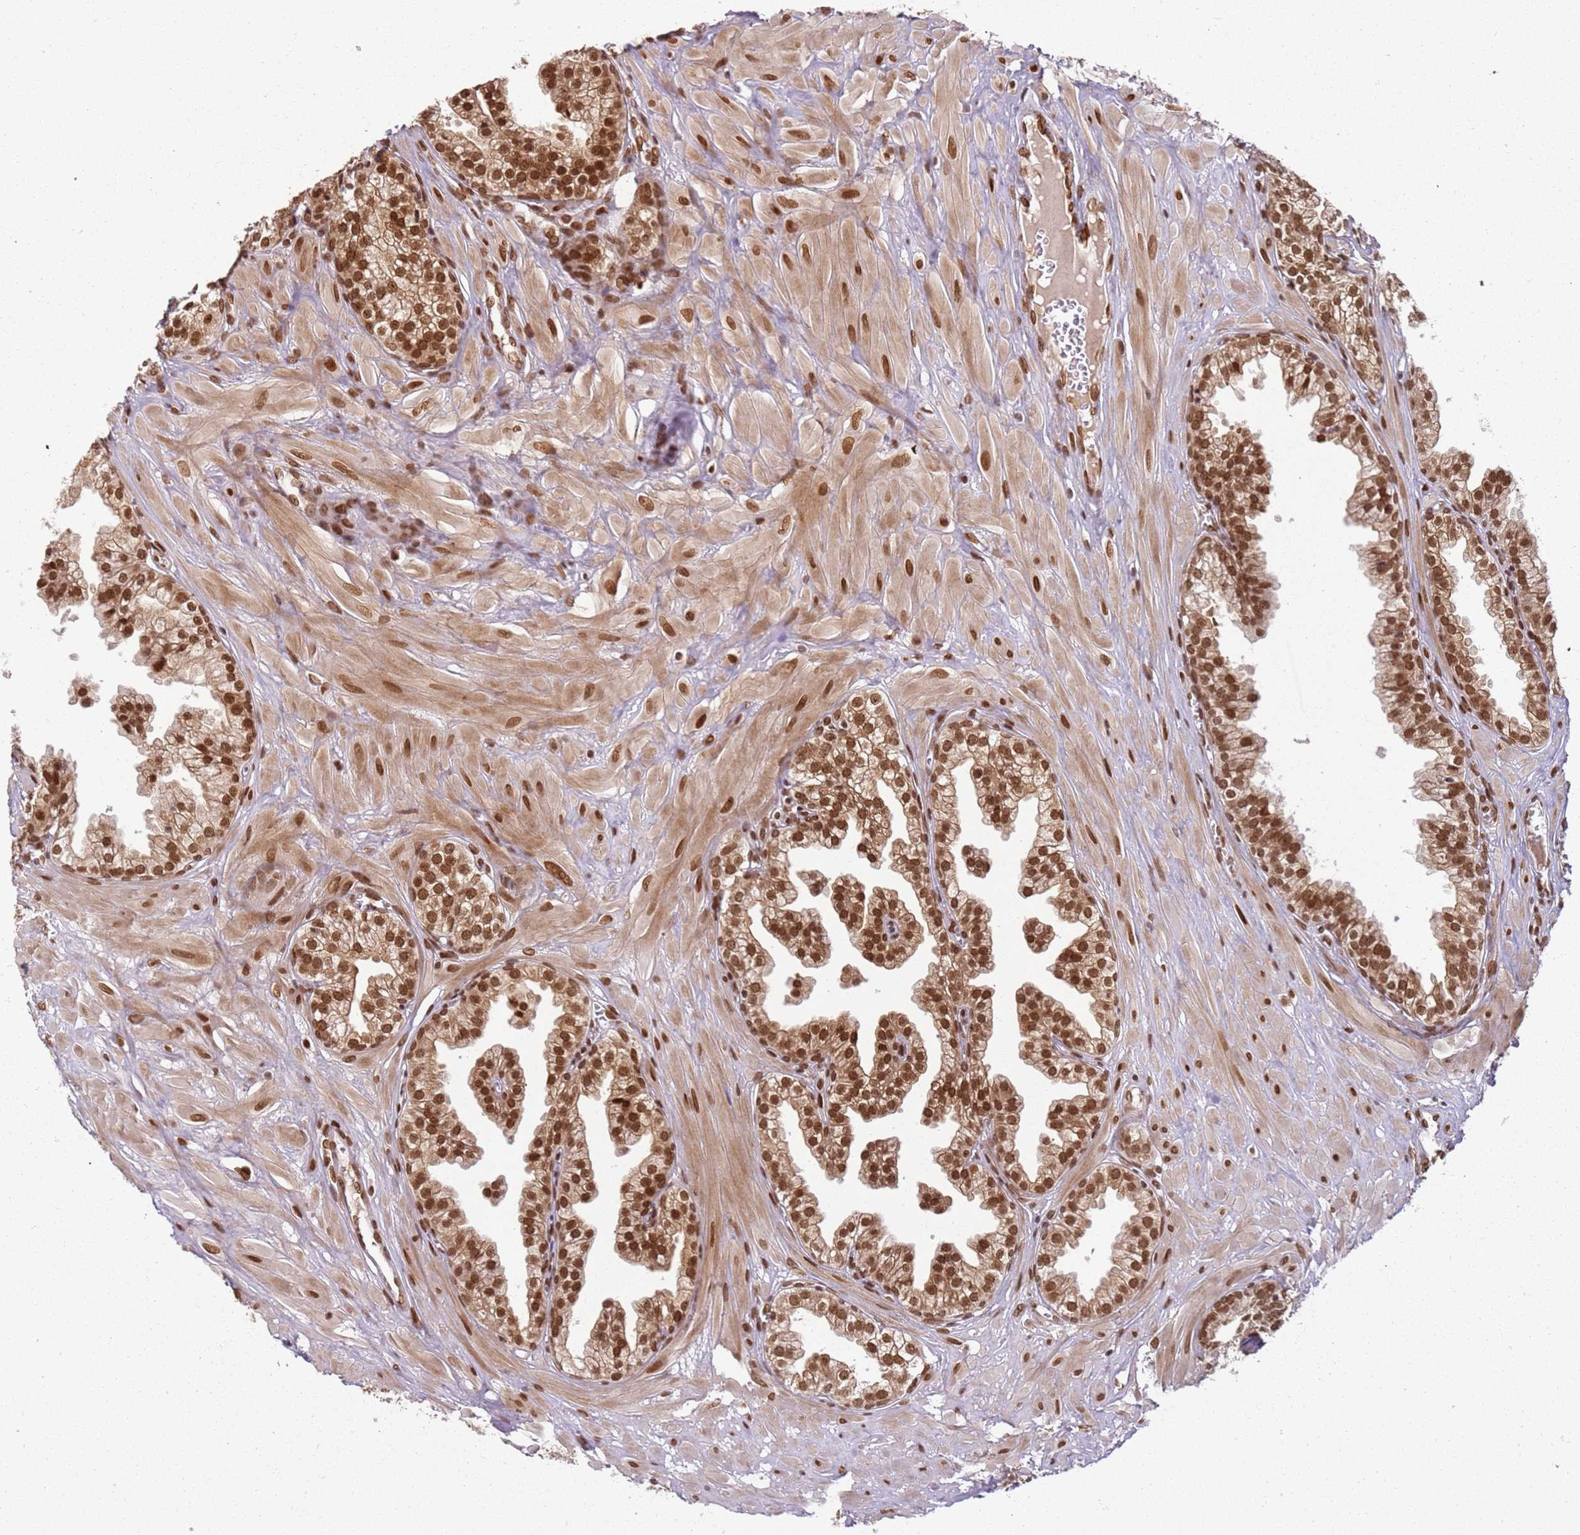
{"staining": {"intensity": "strong", "quantity": ">75%", "location": "cytoplasmic/membranous,nuclear"}, "tissue": "prostate", "cell_type": "Glandular cells", "image_type": "normal", "snomed": [{"axis": "morphology", "description": "Normal tissue, NOS"}, {"axis": "topography", "description": "Prostate"}, {"axis": "topography", "description": "Peripheral nerve tissue"}], "caption": "An image showing strong cytoplasmic/membranous,nuclear positivity in about >75% of glandular cells in benign prostate, as visualized by brown immunohistochemical staining.", "gene": "TENT4A", "patient": {"sex": "male", "age": 55}}